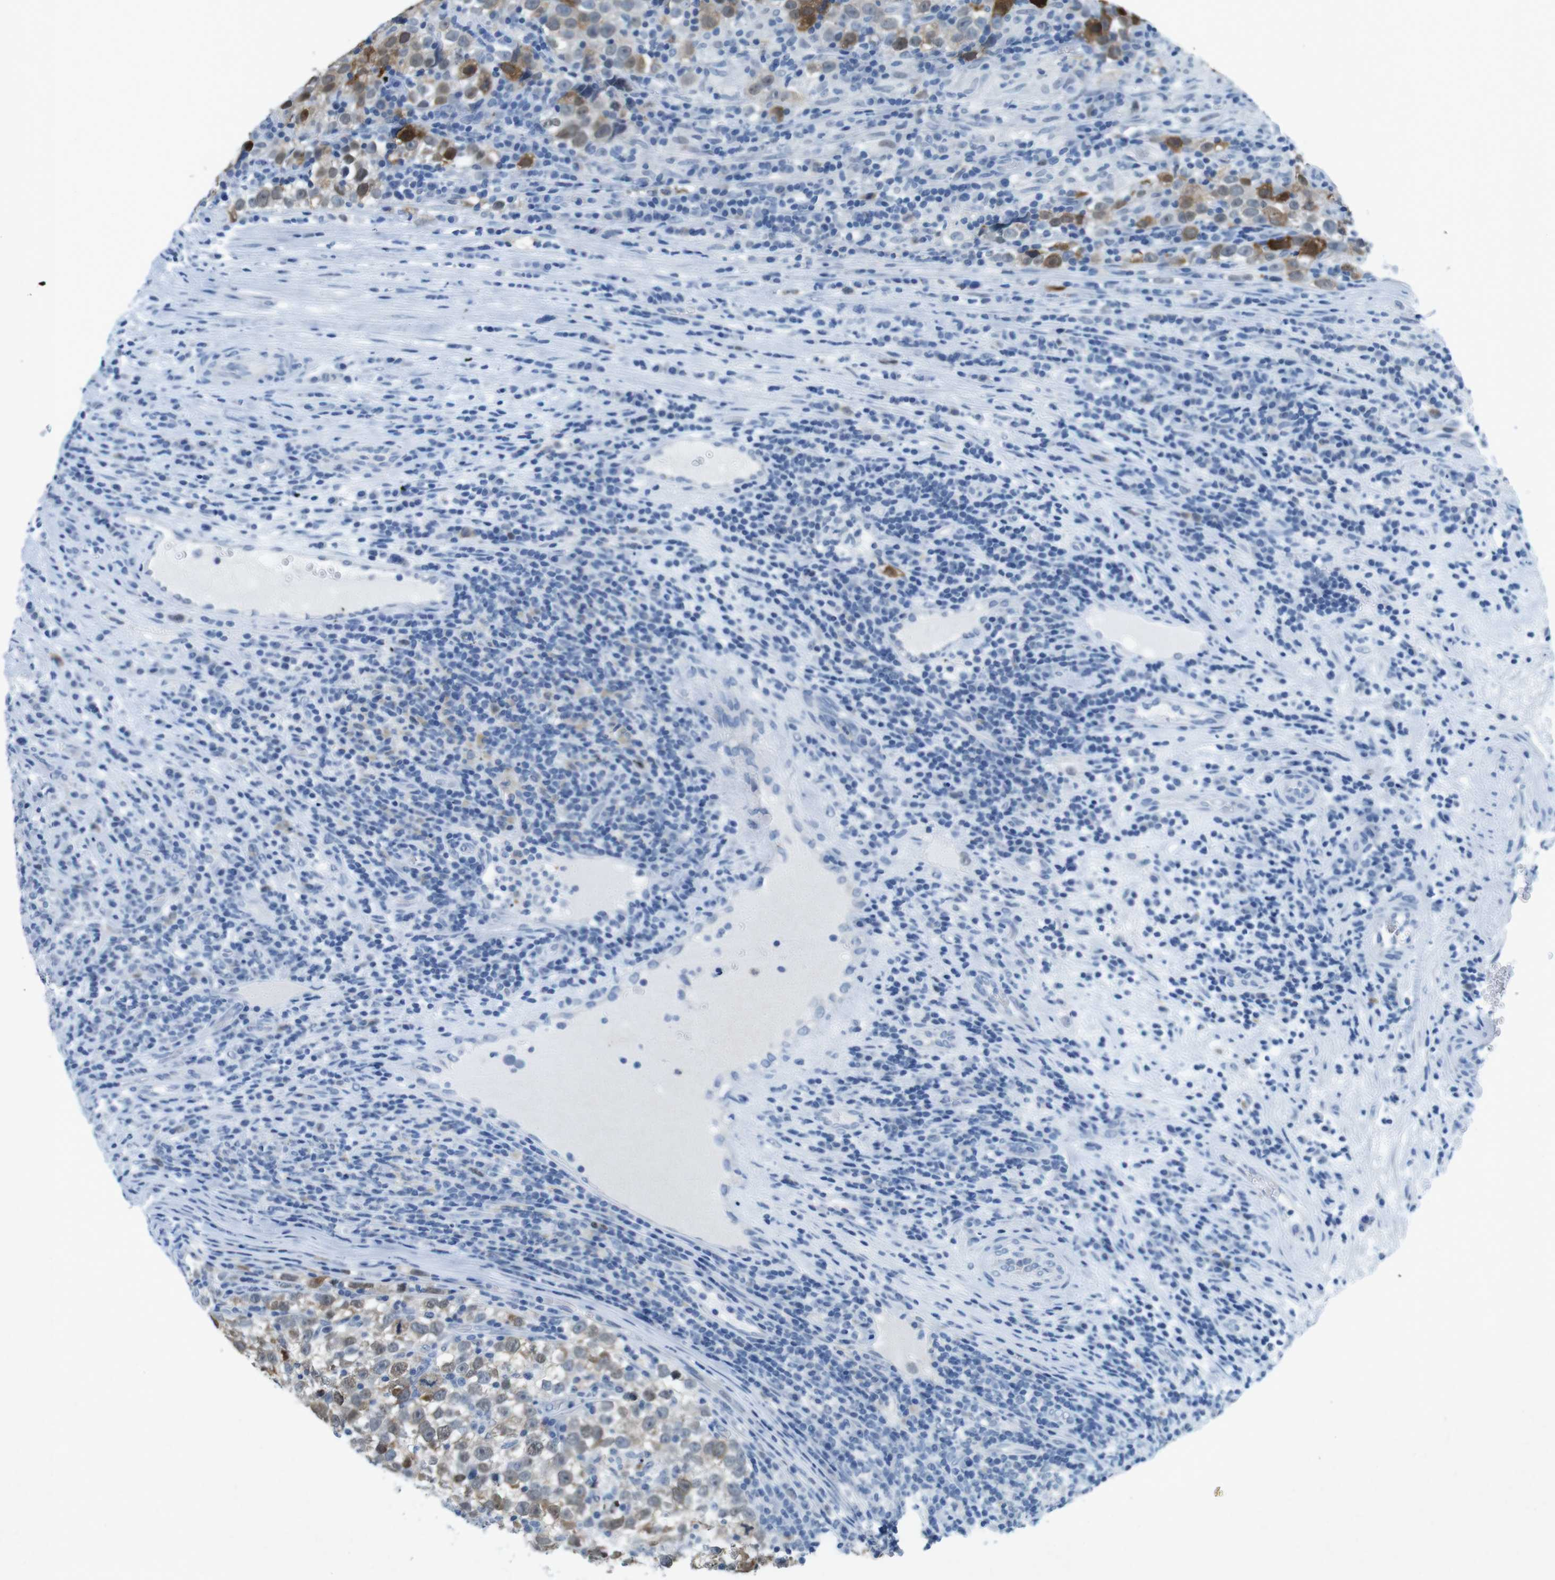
{"staining": {"intensity": "moderate", "quantity": "25%-75%", "location": "cytoplasmic/membranous,nuclear"}, "tissue": "testis cancer", "cell_type": "Tumor cells", "image_type": "cancer", "snomed": [{"axis": "morphology", "description": "Normal tissue, NOS"}, {"axis": "morphology", "description": "Seminoma, NOS"}, {"axis": "topography", "description": "Testis"}], "caption": "A micrograph of seminoma (testis) stained for a protein reveals moderate cytoplasmic/membranous and nuclear brown staining in tumor cells.", "gene": "CTAG1B", "patient": {"sex": "male", "age": 43}}